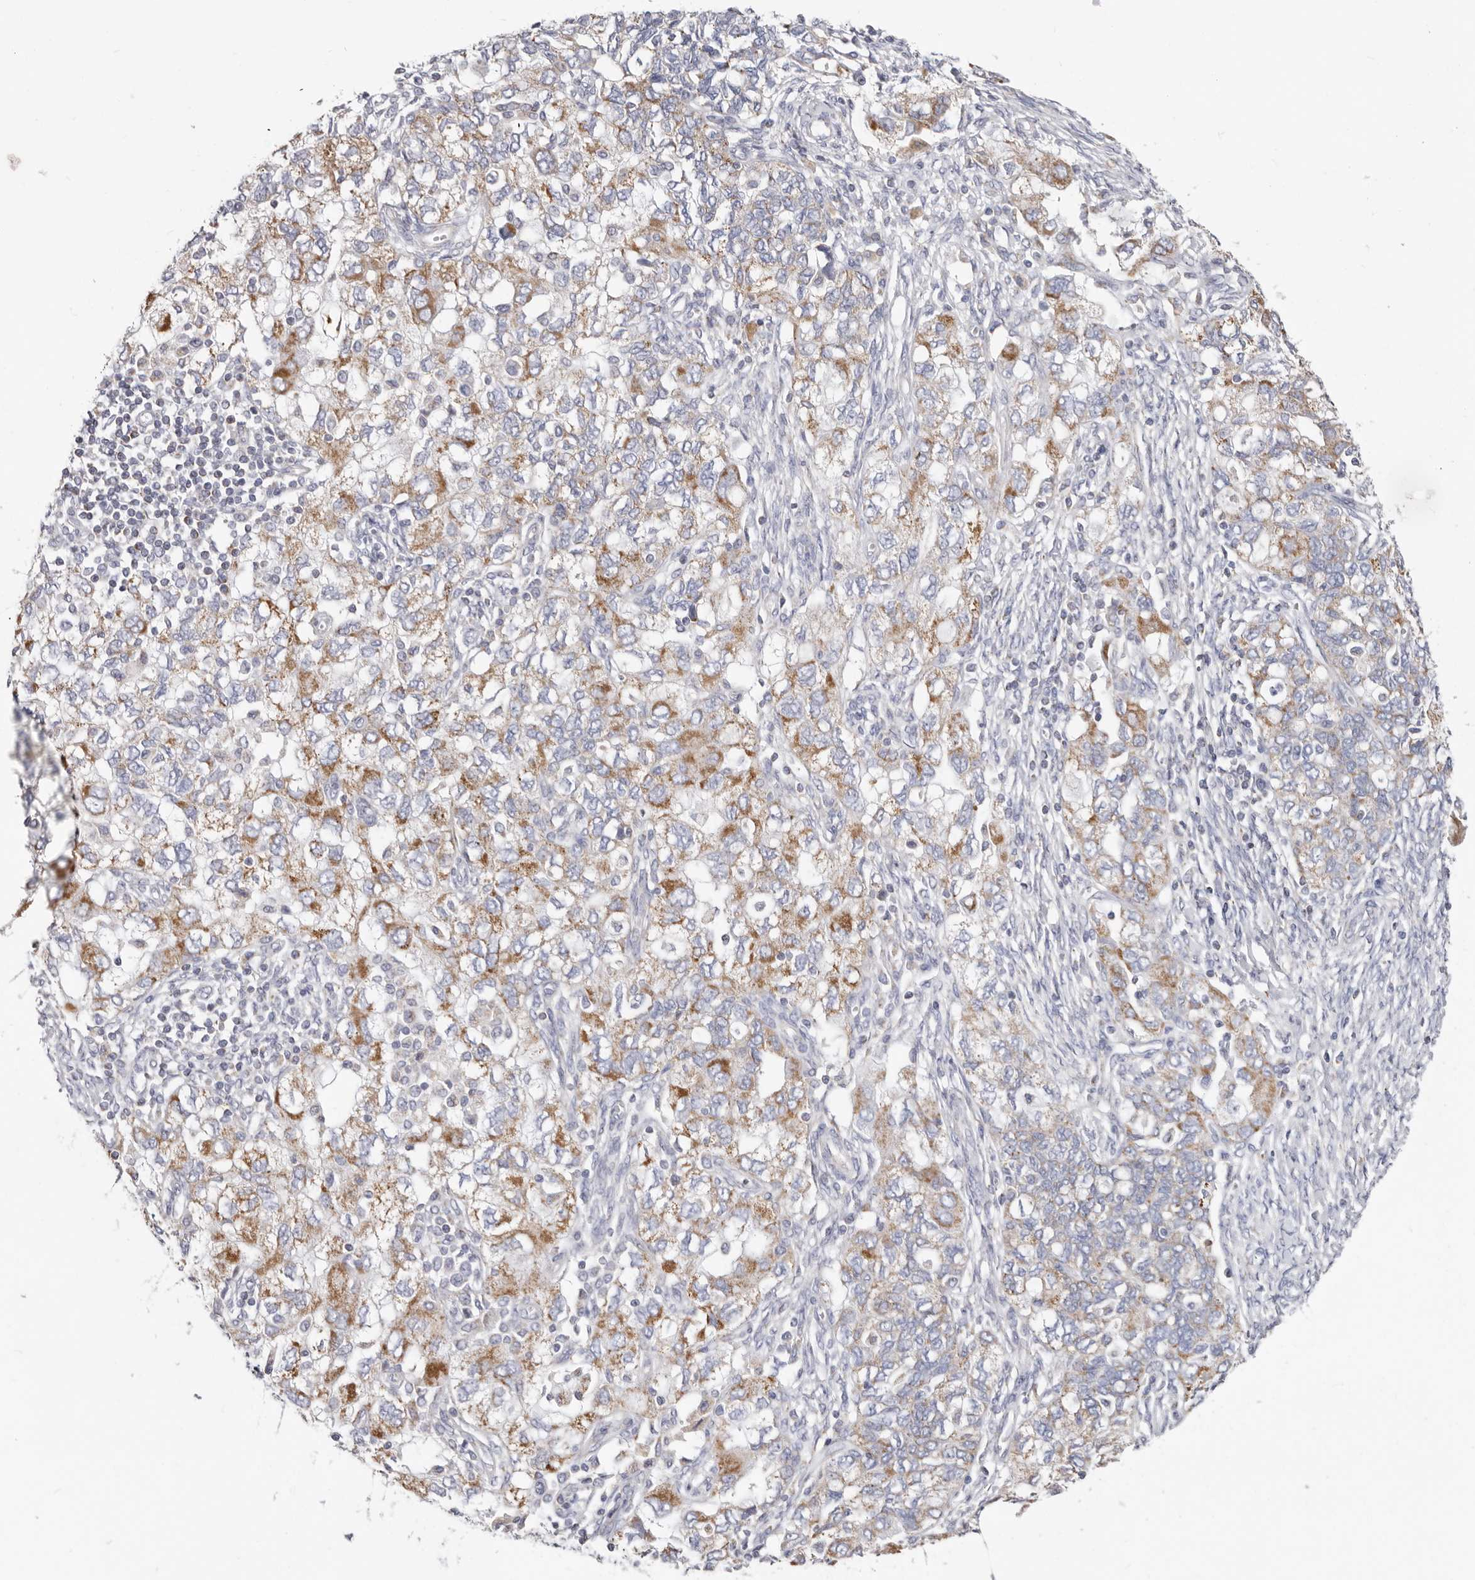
{"staining": {"intensity": "moderate", "quantity": ">75%", "location": "cytoplasmic/membranous"}, "tissue": "ovarian cancer", "cell_type": "Tumor cells", "image_type": "cancer", "snomed": [{"axis": "morphology", "description": "Carcinoma, NOS"}, {"axis": "morphology", "description": "Cystadenocarcinoma, serous, NOS"}, {"axis": "topography", "description": "Ovary"}], "caption": "High-power microscopy captured an IHC micrograph of ovarian carcinoma, revealing moderate cytoplasmic/membranous staining in approximately >75% of tumor cells.", "gene": "RSPO2", "patient": {"sex": "female", "age": 69}}